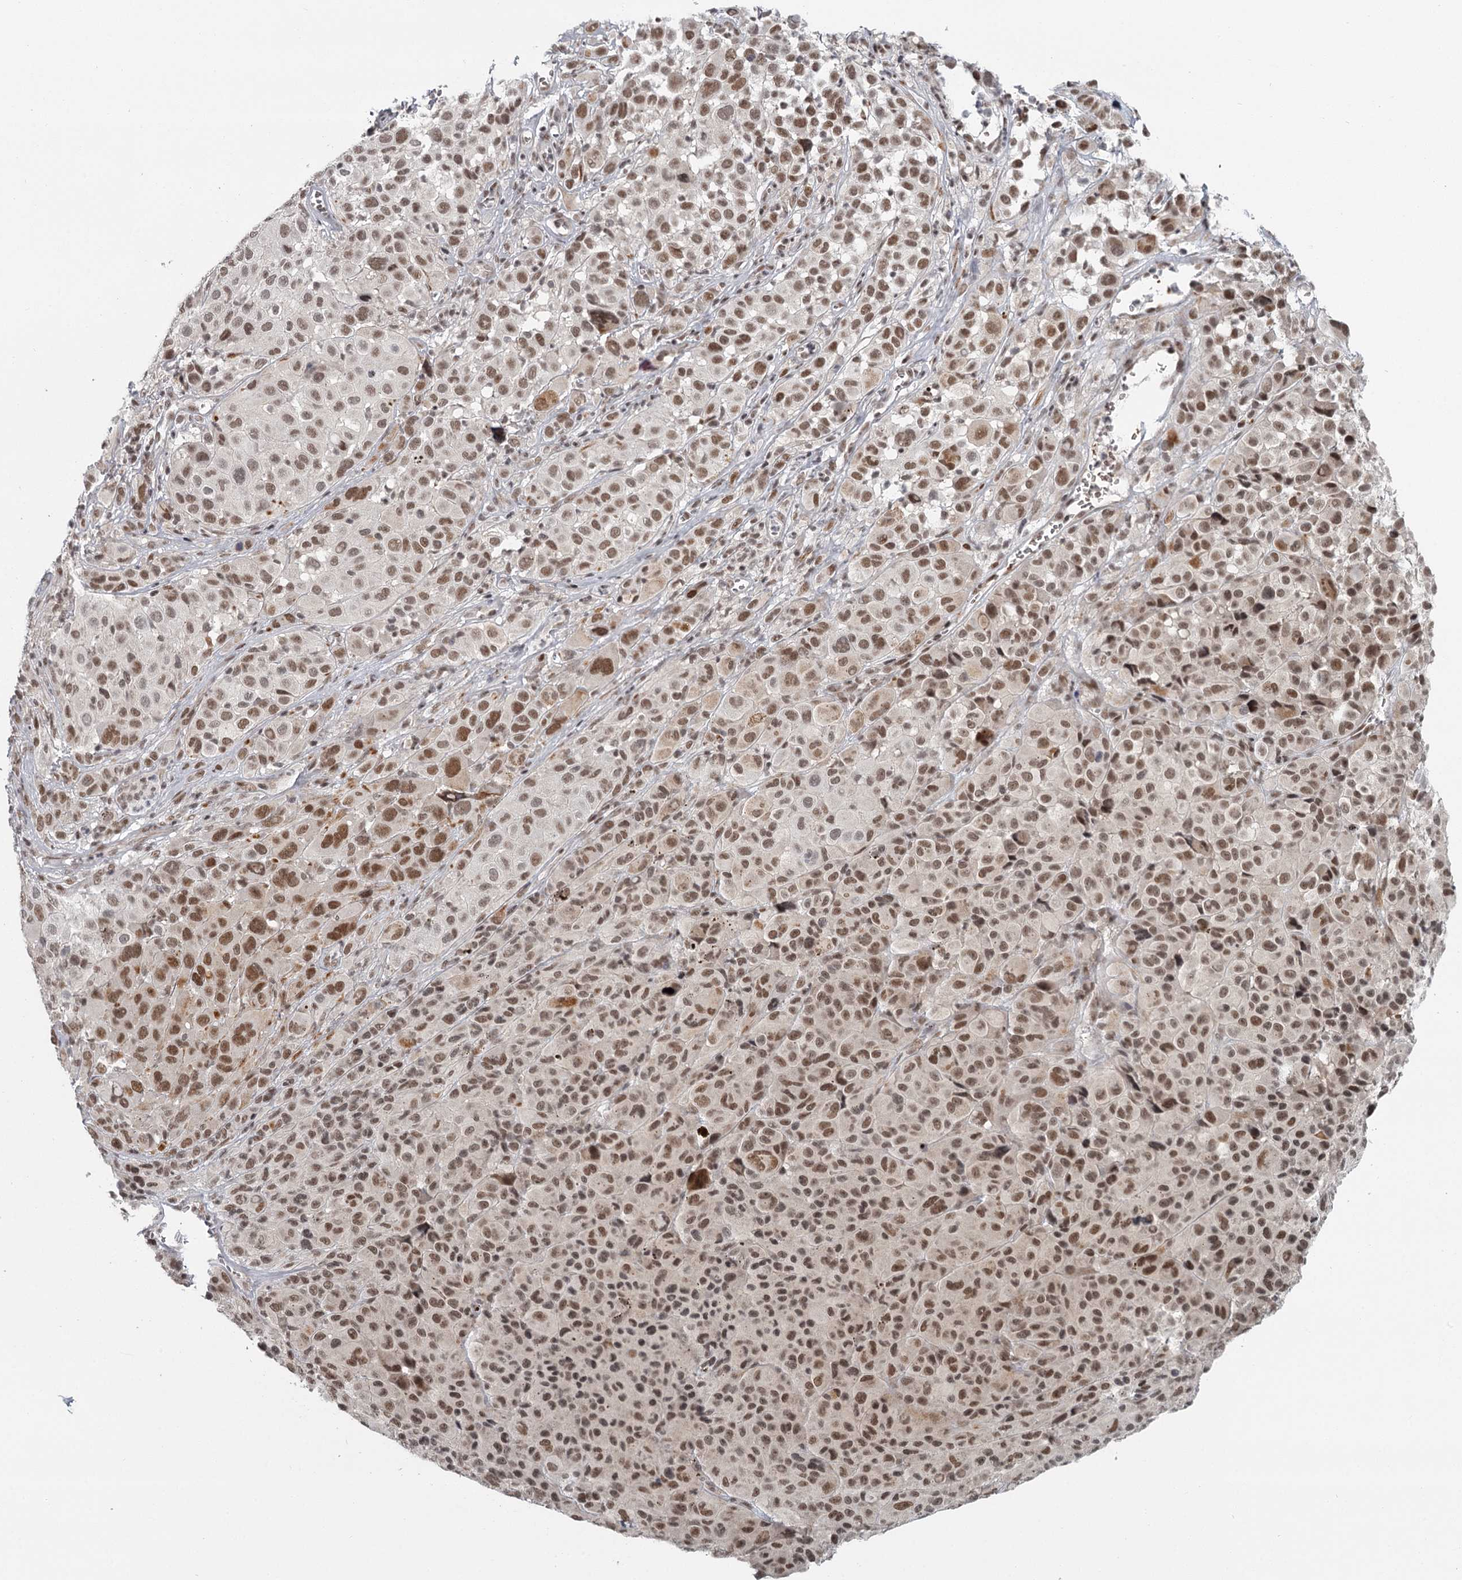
{"staining": {"intensity": "moderate", "quantity": ">75%", "location": "nuclear"}, "tissue": "melanoma", "cell_type": "Tumor cells", "image_type": "cancer", "snomed": [{"axis": "morphology", "description": "Malignant melanoma, NOS"}, {"axis": "topography", "description": "Skin of trunk"}], "caption": "Immunohistochemistry (DAB (3,3'-diaminobenzidine)) staining of melanoma exhibits moderate nuclear protein expression in about >75% of tumor cells.", "gene": "FAM13C", "patient": {"sex": "male", "age": 71}}